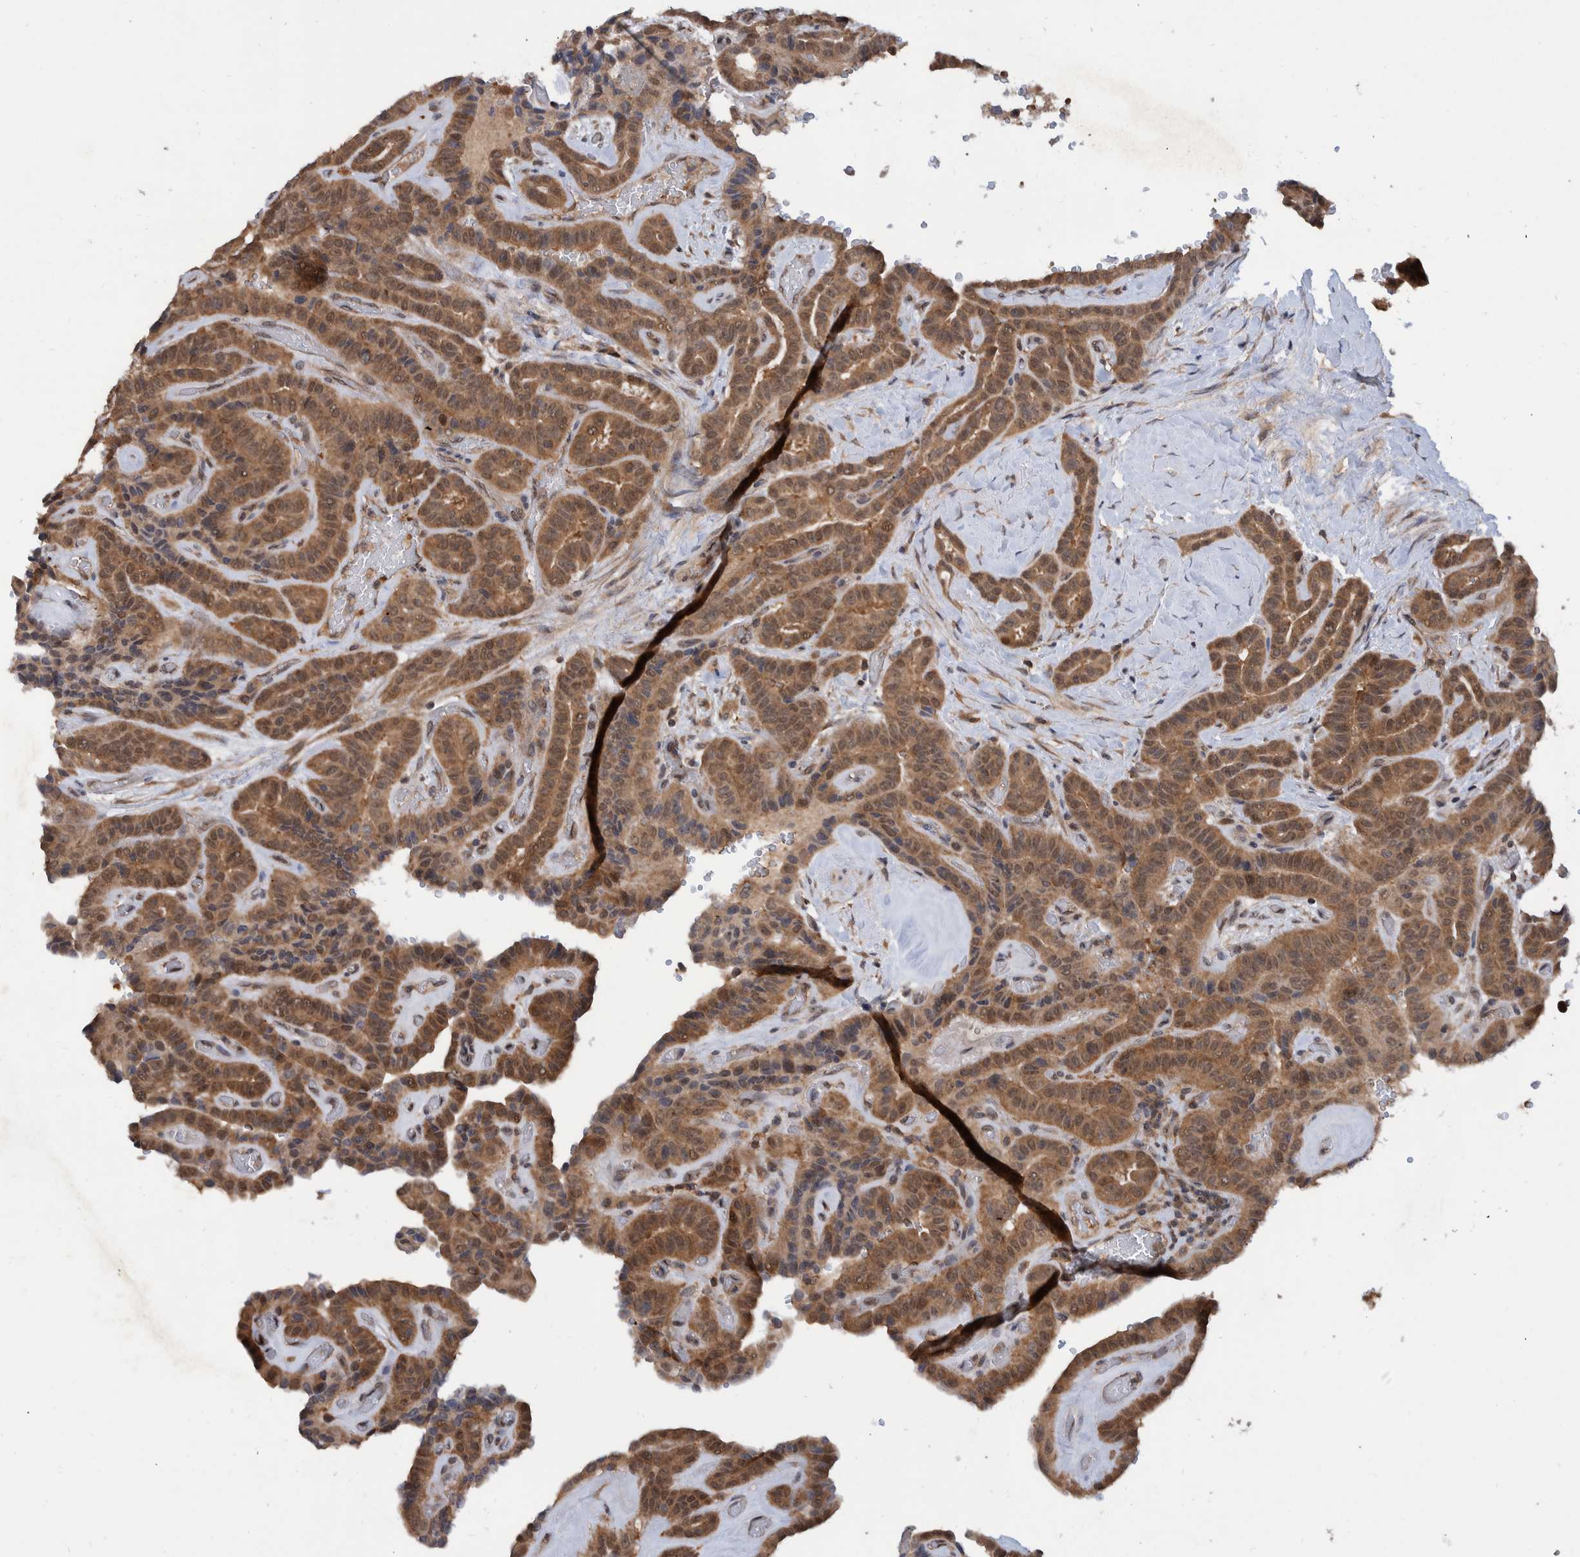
{"staining": {"intensity": "moderate", "quantity": ">75%", "location": "cytoplasmic/membranous"}, "tissue": "thyroid cancer", "cell_type": "Tumor cells", "image_type": "cancer", "snomed": [{"axis": "morphology", "description": "Papillary adenocarcinoma, NOS"}, {"axis": "topography", "description": "Thyroid gland"}], "caption": "A micrograph of thyroid papillary adenocarcinoma stained for a protein exhibits moderate cytoplasmic/membranous brown staining in tumor cells.", "gene": "PLPBP", "patient": {"sex": "male", "age": 77}}